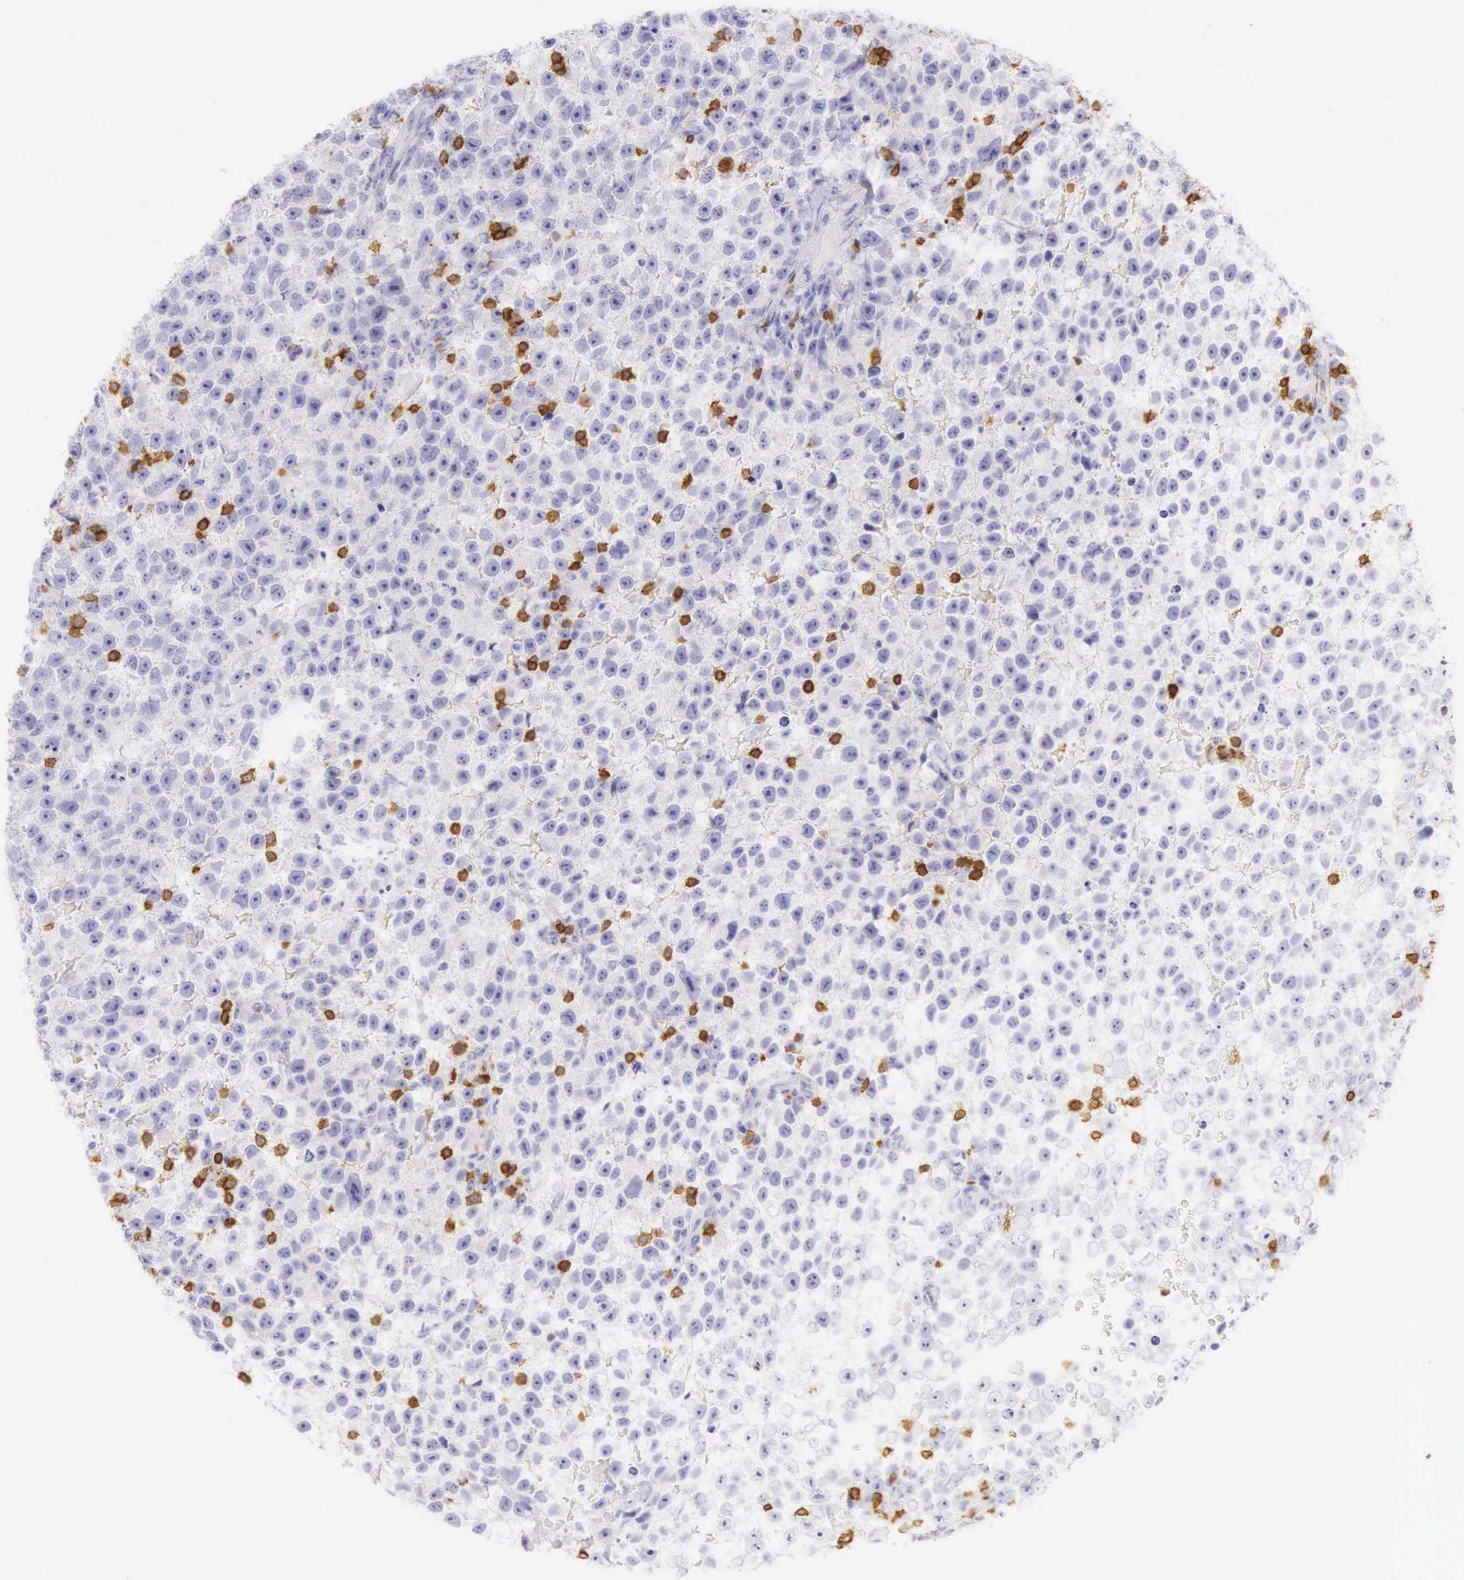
{"staining": {"intensity": "negative", "quantity": "none", "location": "none"}, "tissue": "testis cancer", "cell_type": "Tumor cells", "image_type": "cancer", "snomed": [{"axis": "morphology", "description": "Seminoma, NOS"}, {"axis": "topography", "description": "Testis"}], "caption": "An immunohistochemistry histopathology image of testis cancer is shown. There is no staining in tumor cells of testis cancer. The staining is performed using DAB brown chromogen with nuclei counter-stained in using hematoxylin.", "gene": "CD3E", "patient": {"sex": "male", "age": 33}}